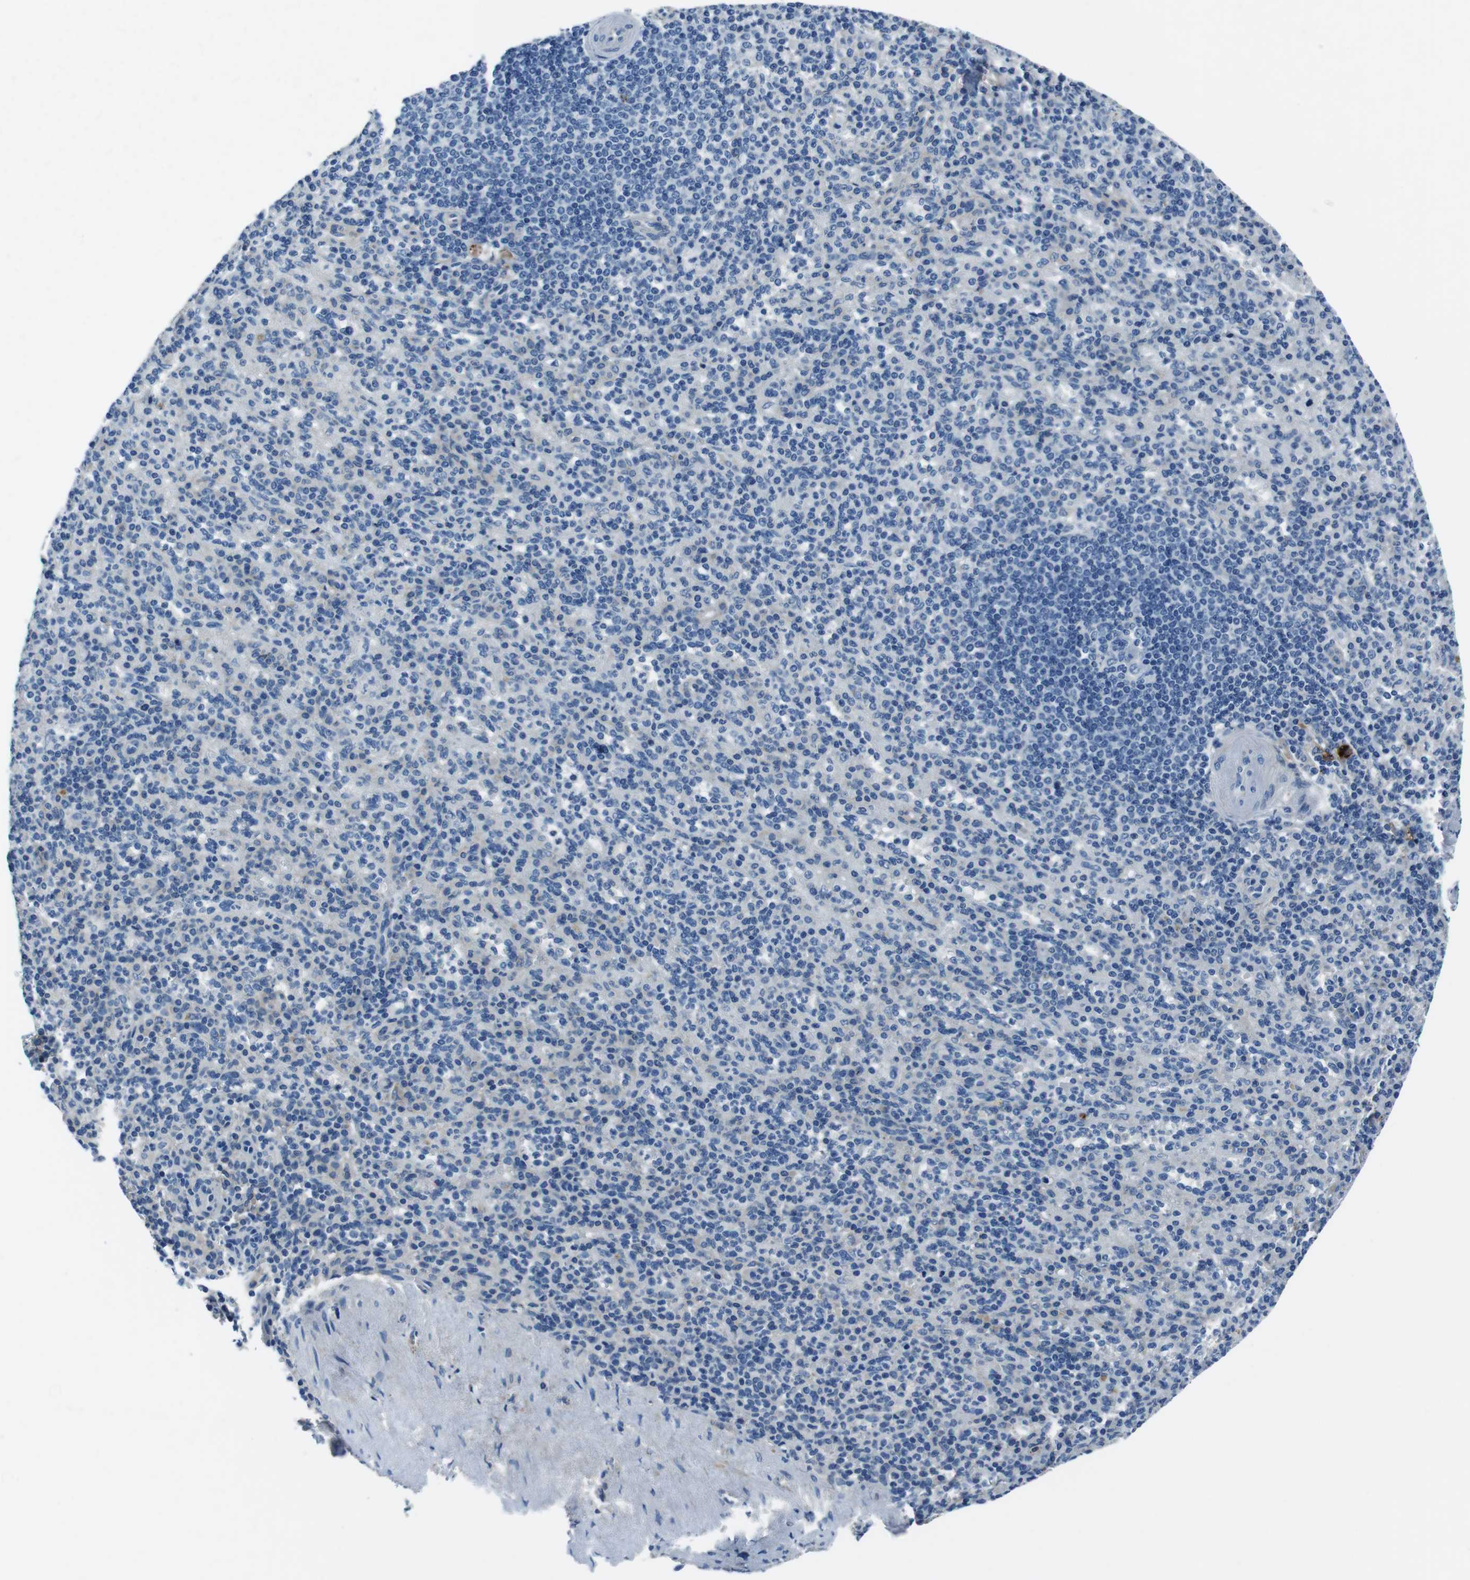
{"staining": {"intensity": "negative", "quantity": "none", "location": "none"}, "tissue": "spleen", "cell_type": "Cells in red pulp", "image_type": "normal", "snomed": [{"axis": "morphology", "description": "Normal tissue, NOS"}, {"axis": "topography", "description": "Spleen"}], "caption": "IHC image of unremarkable spleen stained for a protein (brown), which shows no positivity in cells in red pulp.", "gene": "TULP3", "patient": {"sex": "female", "age": 74}}